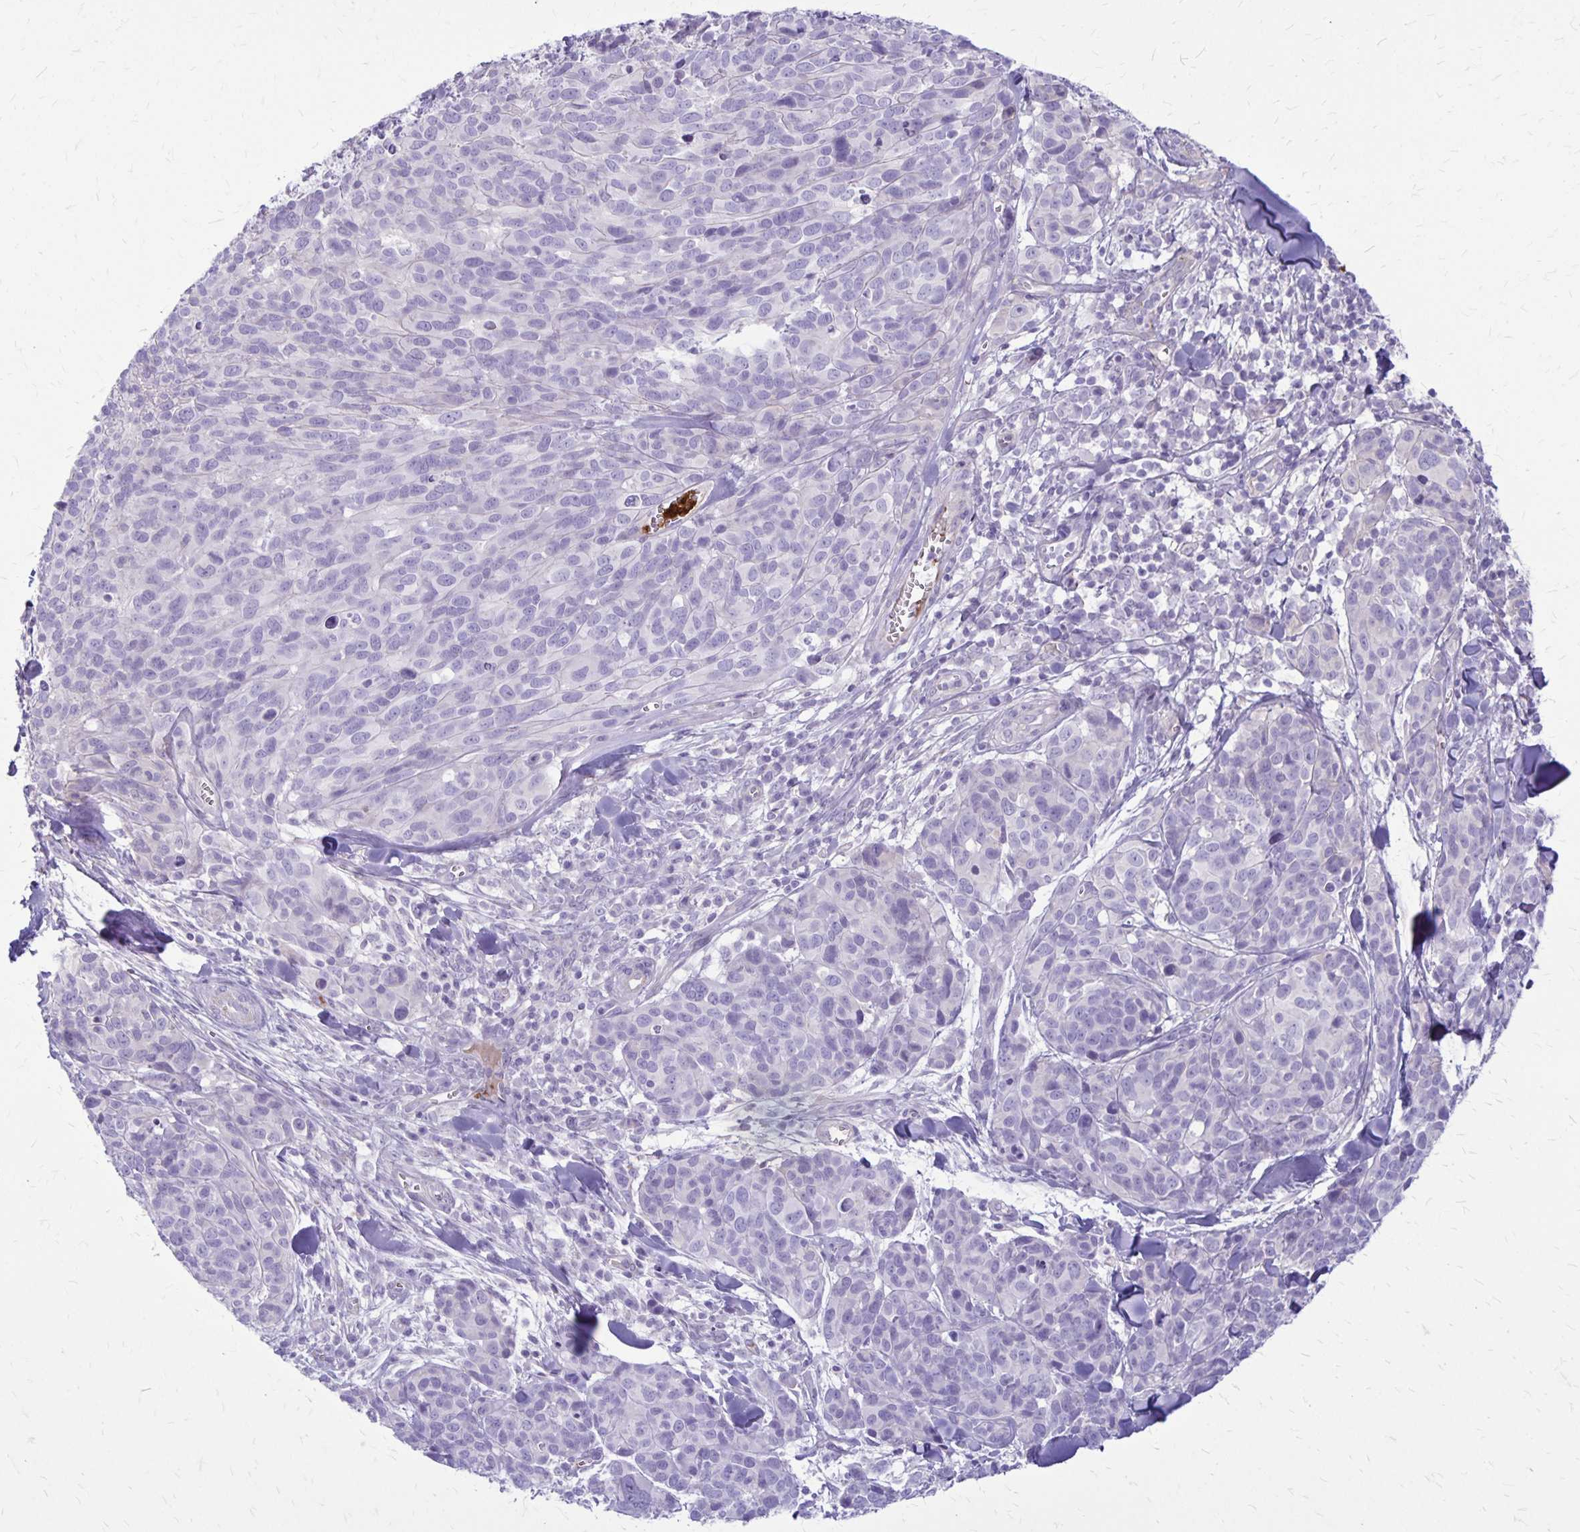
{"staining": {"intensity": "negative", "quantity": "none", "location": "none"}, "tissue": "melanoma", "cell_type": "Tumor cells", "image_type": "cancer", "snomed": [{"axis": "morphology", "description": "Malignant melanoma, NOS"}, {"axis": "topography", "description": "Skin"}], "caption": "Immunohistochemistry (IHC) histopathology image of neoplastic tissue: malignant melanoma stained with DAB (3,3'-diaminobenzidine) exhibits no significant protein positivity in tumor cells. The staining was performed using DAB (3,3'-diaminobenzidine) to visualize the protein expression in brown, while the nuclei were stained in blue with hematoxylin (Magnification: 20x).", "gene": "GP9", "patient": {"sex": "male", "age": 51}}